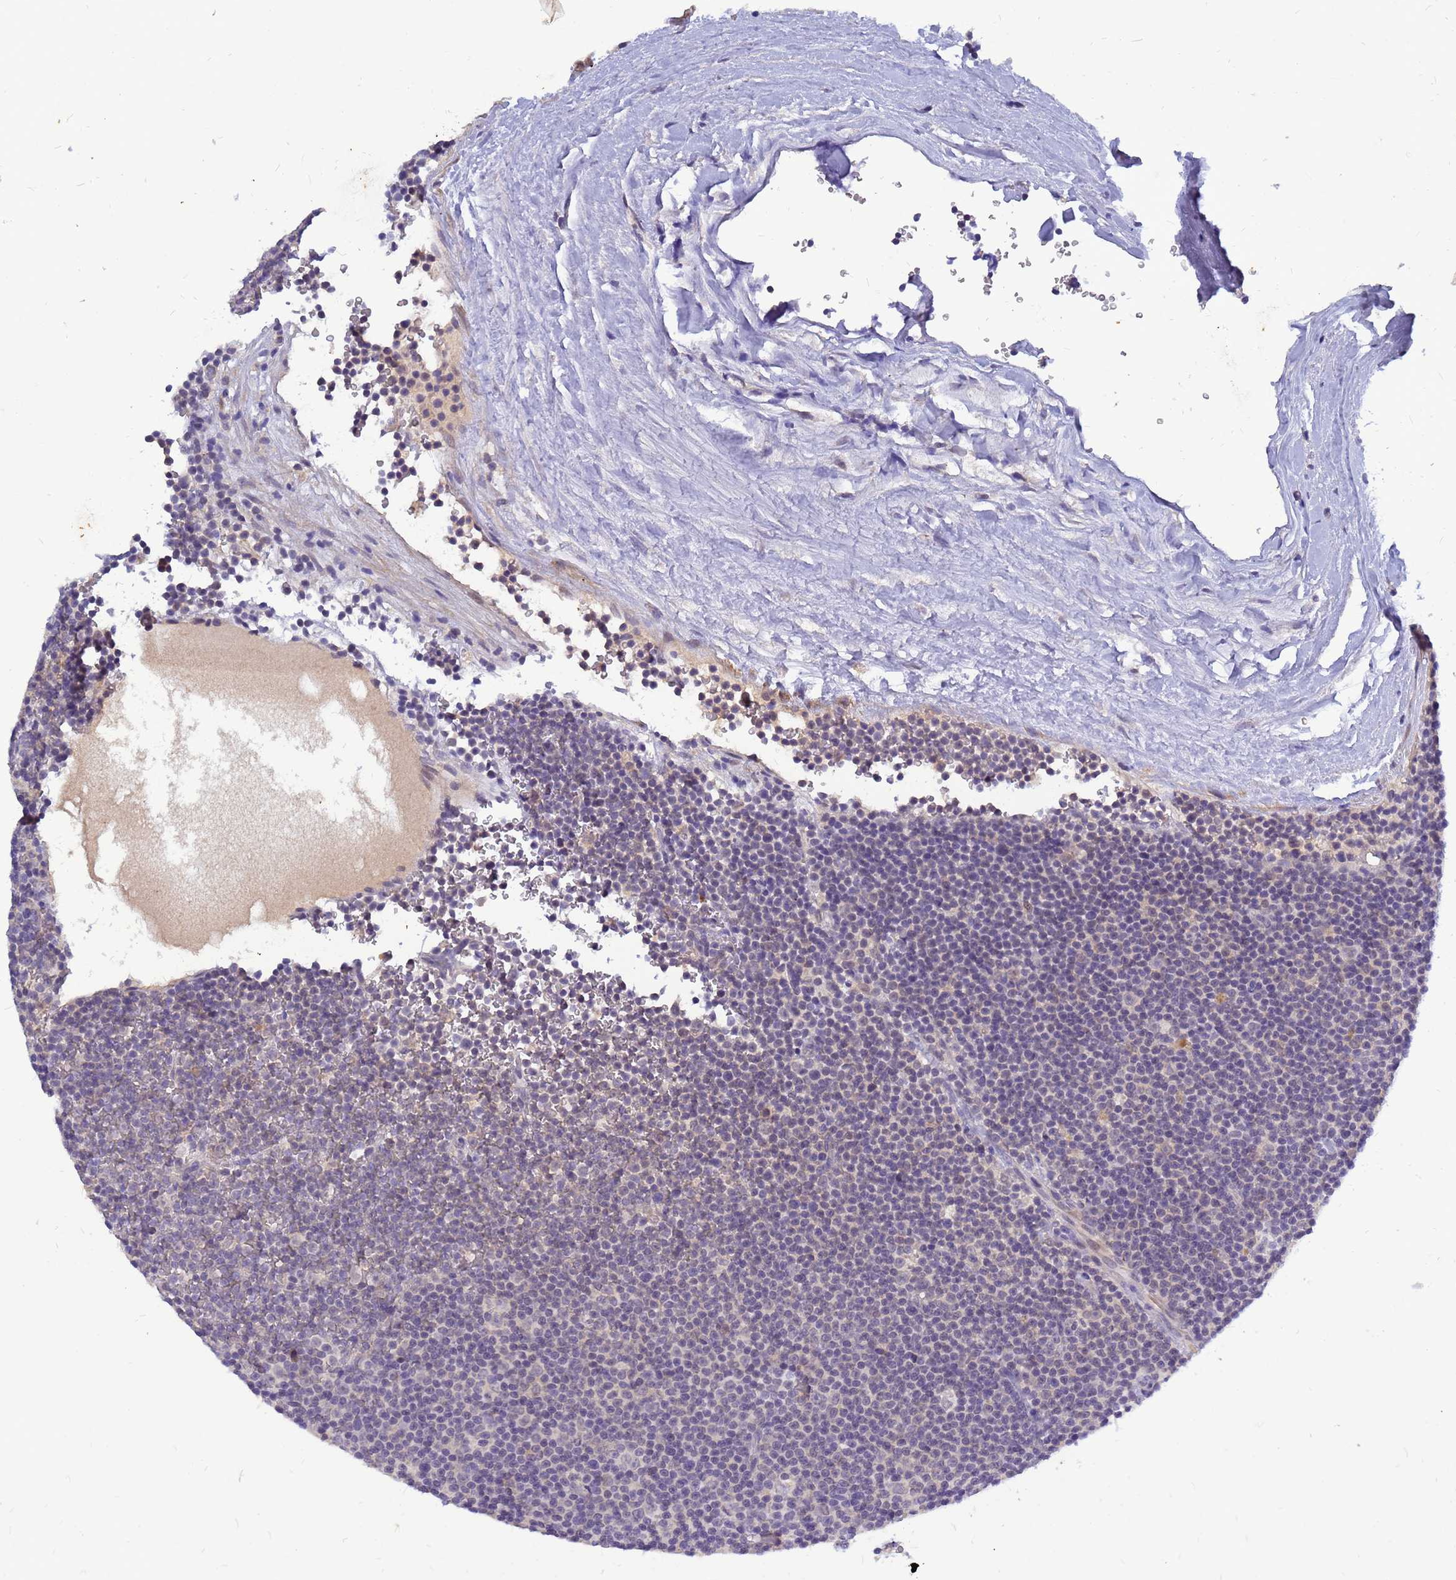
{"staining": {"intensity": "negative", "quantity": "none", "location": "none"}, "tissue": "lymphoma", "cell_type": "Tumor cells", "image_type": "cancer", "snomed": [{"axis": "morphology", "description": "Malignant lymphoma, non-Hodgkin's type, Low grade"}, {"axis": "topography", "description": "Lymph node"}], "caption": "Immunohistochemistry of lymphoma displays no staining in tumor cells.", "gene": "SRGAP3", "patient": {"sex": "female", "age": 67}}